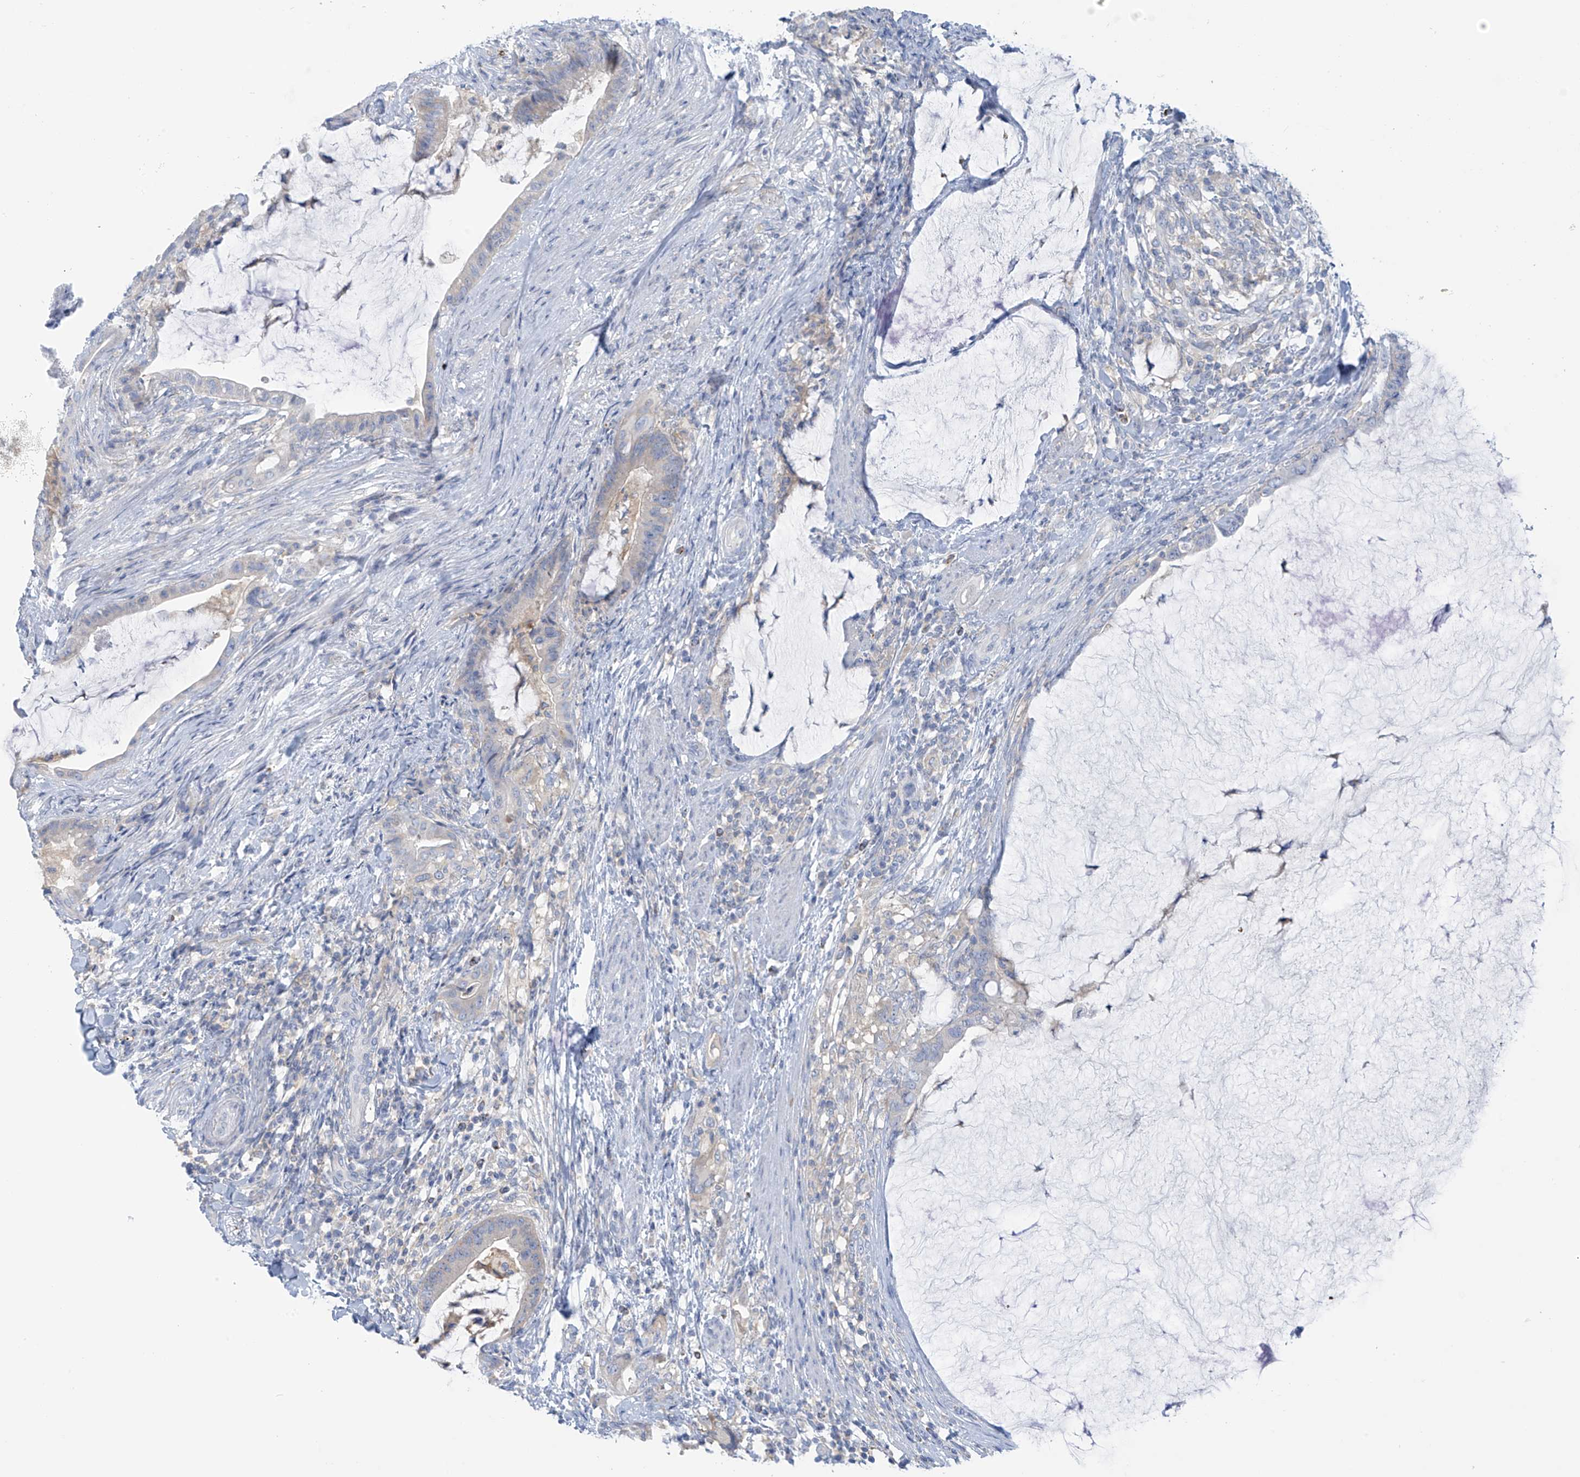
{"staining": {"intensity": "negative", "quantity": "none", "location": "none"}, "tissue": "colorectal cancer", "cell_type": "Tumor cells", "image_type": "cancer", "snomed": [{"axis": "morphology", "description": "Adenocarcinoma, NOS"}, {"axis": "topography", "description": "Colon"}], "caption": "Human colorectal adenocarcinoma stained for a protein using immunohistochemistry exhibits no expression in tumor cells.", "gene": "SLC6A12", "patient": {"sex": "female", "age": 66}}